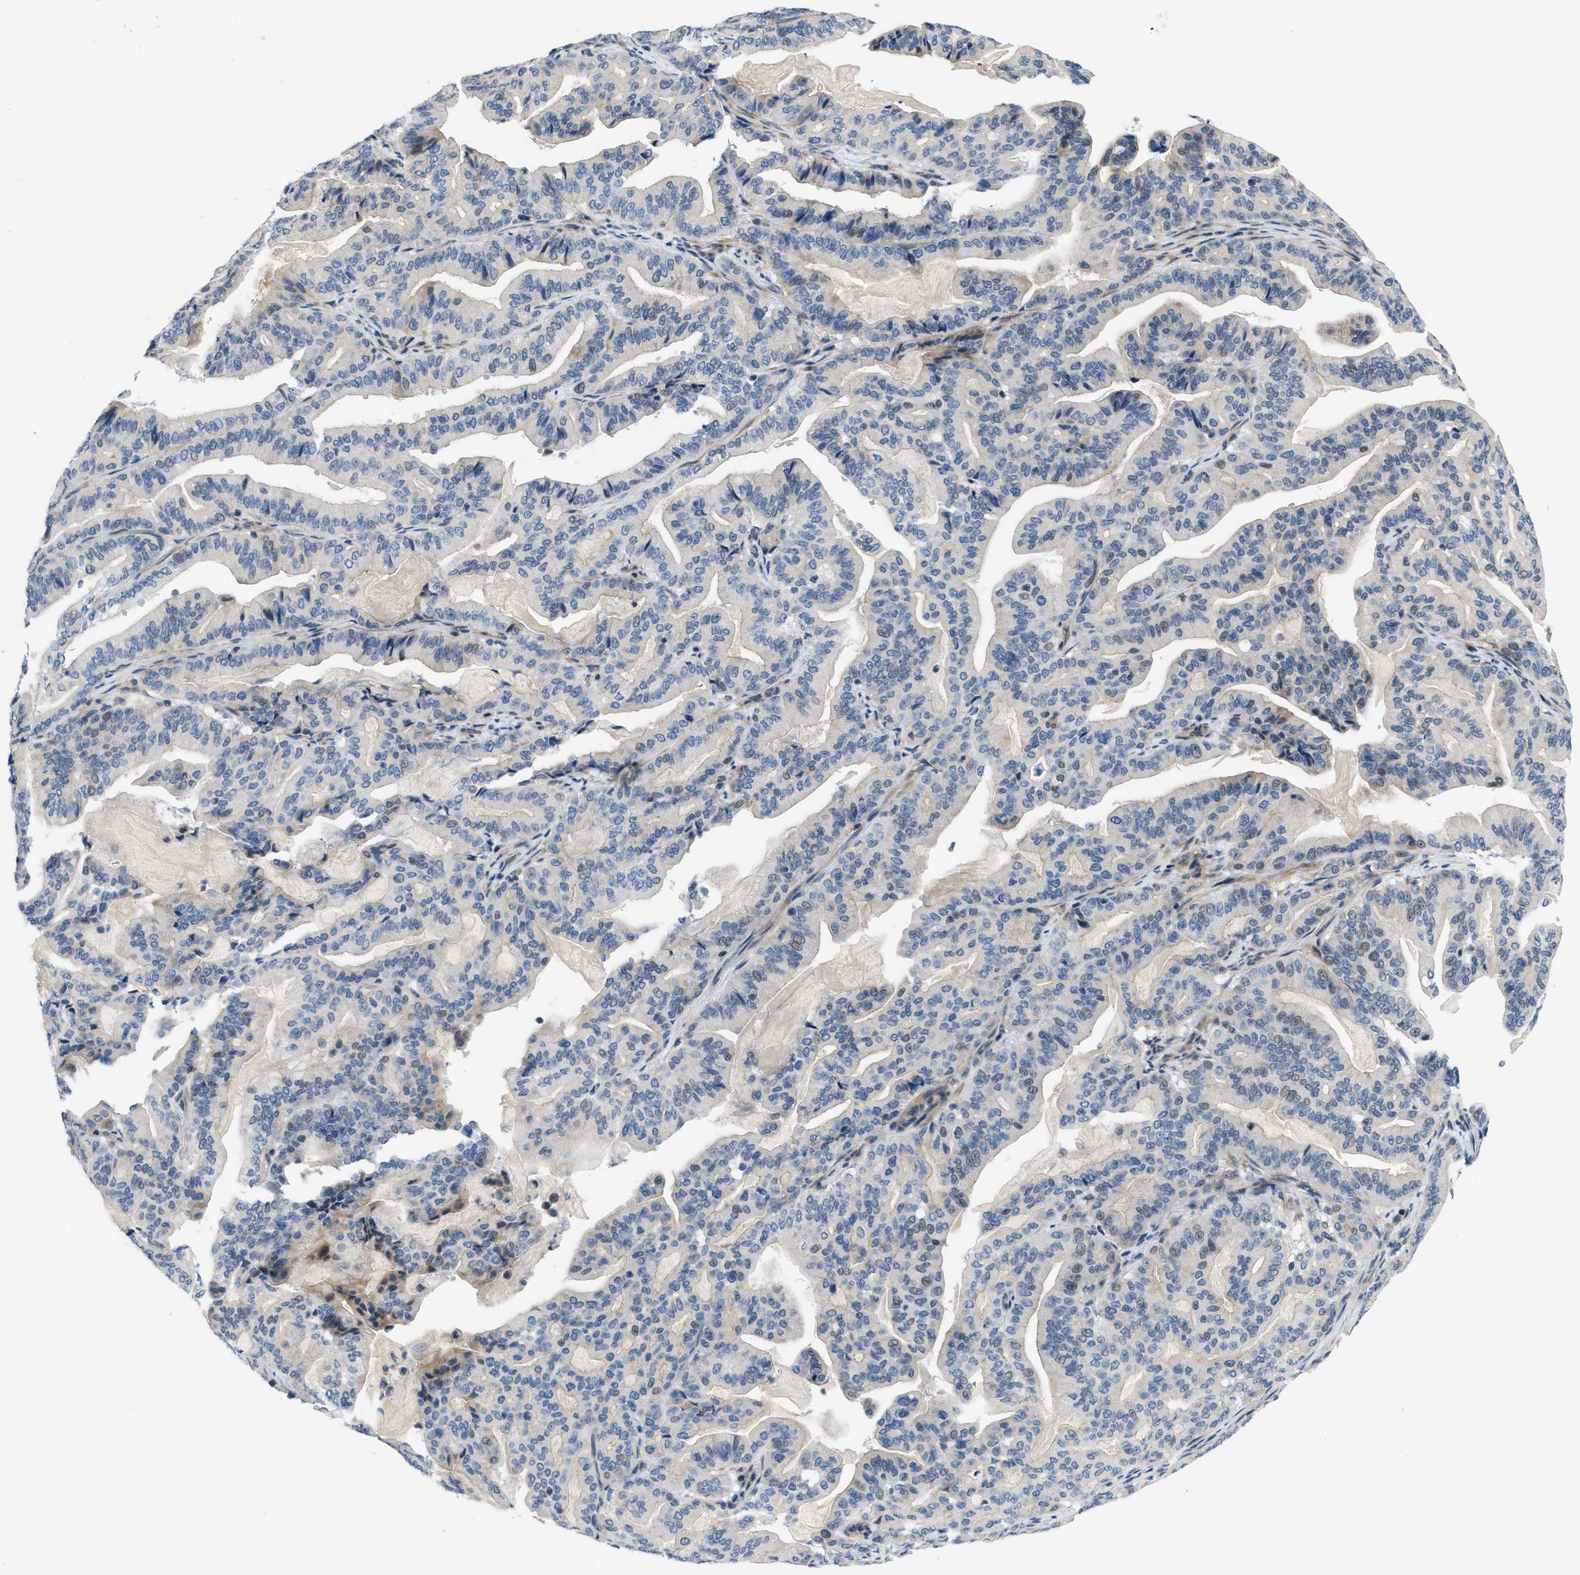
{"staining": {"intensity": "weak", "quantity": "<25%", "location": "nuclear"}, "tissue": "pancreatic cancer", "cell_type": "Tumor cells", "image_type": "cancer", "snomed": [{"axis": "morphology", "description": "Adenocarcinoma, NOS"}, {"axis": "topography", "description": "Pancreas"}], "caption": "Protein analysis of pancreatic adenocarcinoma demonstrates no significant expression in tumor cells.", "gene": "FDCSP", "patient": {"sex": "male", "age": 63}}